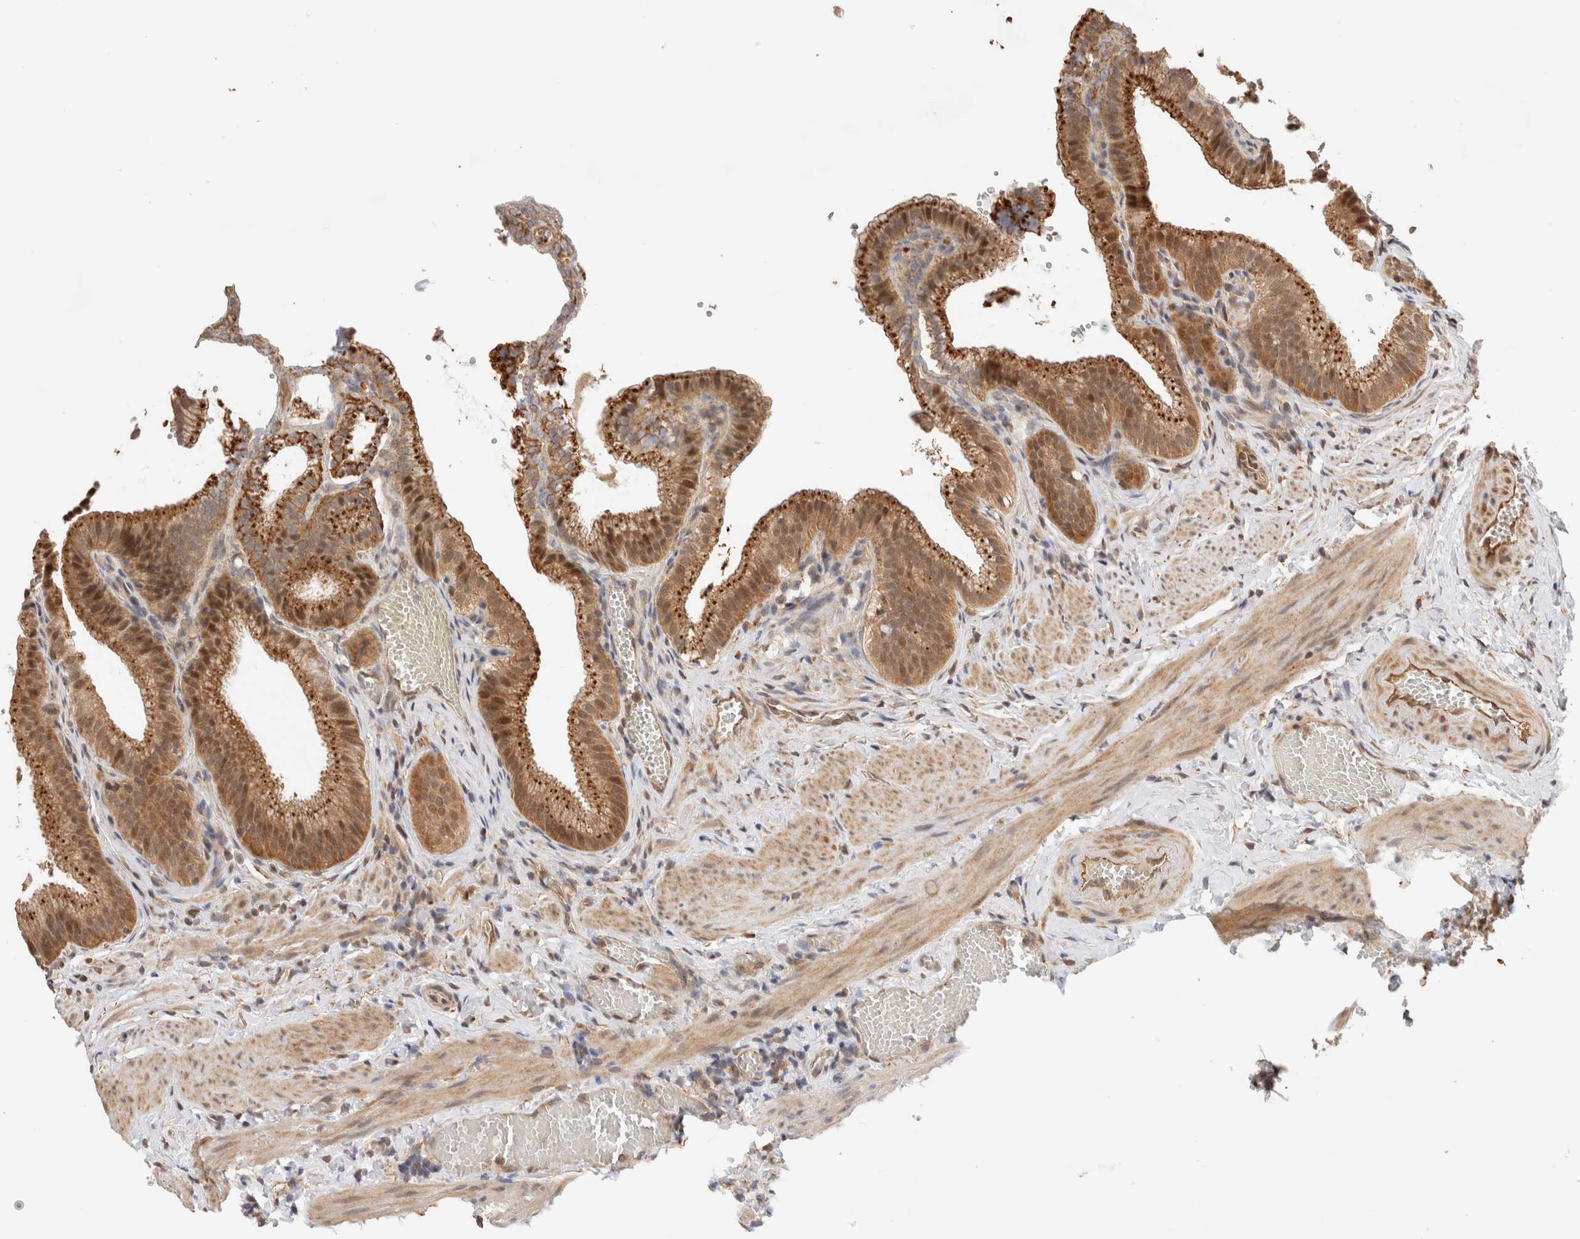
{"staining": {"intensity": "moderate", "quantity": ">75%", "location": "cytoplasmic/membranous"}, "tissue": "gallbladder", "cell_type": "Glandular cells", "image_type": "normal", "snomed": [{"axis": "morphology", "description": "Normal tissue, NOS"}, {"axis": "topography", "description": "Gallbladder"}], "caption": "Human gallbladder stained with a brown dye reveals moderate cytoplasmic/membranous positive expression in approximately >75% of glandular cells.", "gene": "OTUD6B", "patient": {"sex": "male", "age": 38}}